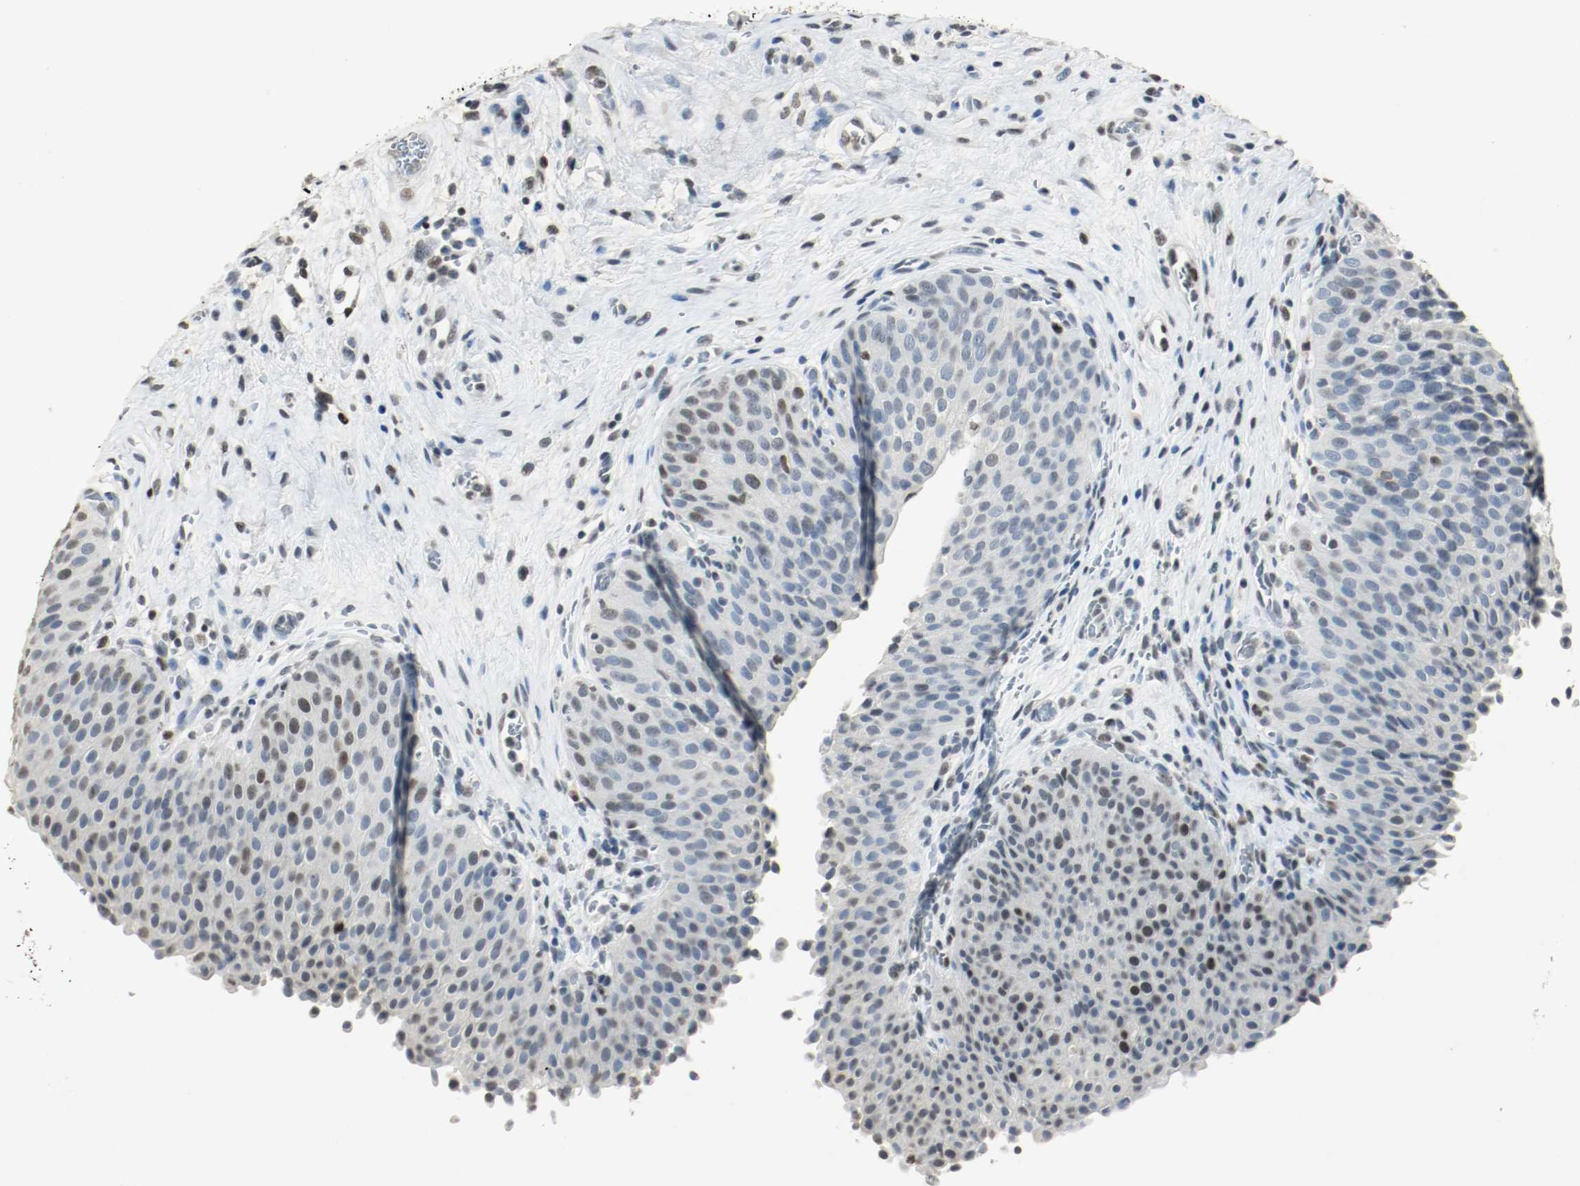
{"staining": {"intensity": "weak", "quantity": "25%-75%", "location": "nuclear"}, "tissue": "urinary bladder", "cell_type": "Urothelial cells", "image_type": "normal", "snomed": [{"axis": "morphology", "description": "Normal tissue, NOS"}, {"axis": "morphology", "description": "Dysplasia, NOS"}, {"axis": "topography", "description": "Urinary bladder"}], "caption": "Urinary bladder stained with IHC shows weak nuclear staining in approximately 25%-75% of urothelial cells. (DAB IHC, brown staining for protein, blue staining for nuclei).", "gene": "DNMT1", "patient": {"sex": "male", "age": 35}}